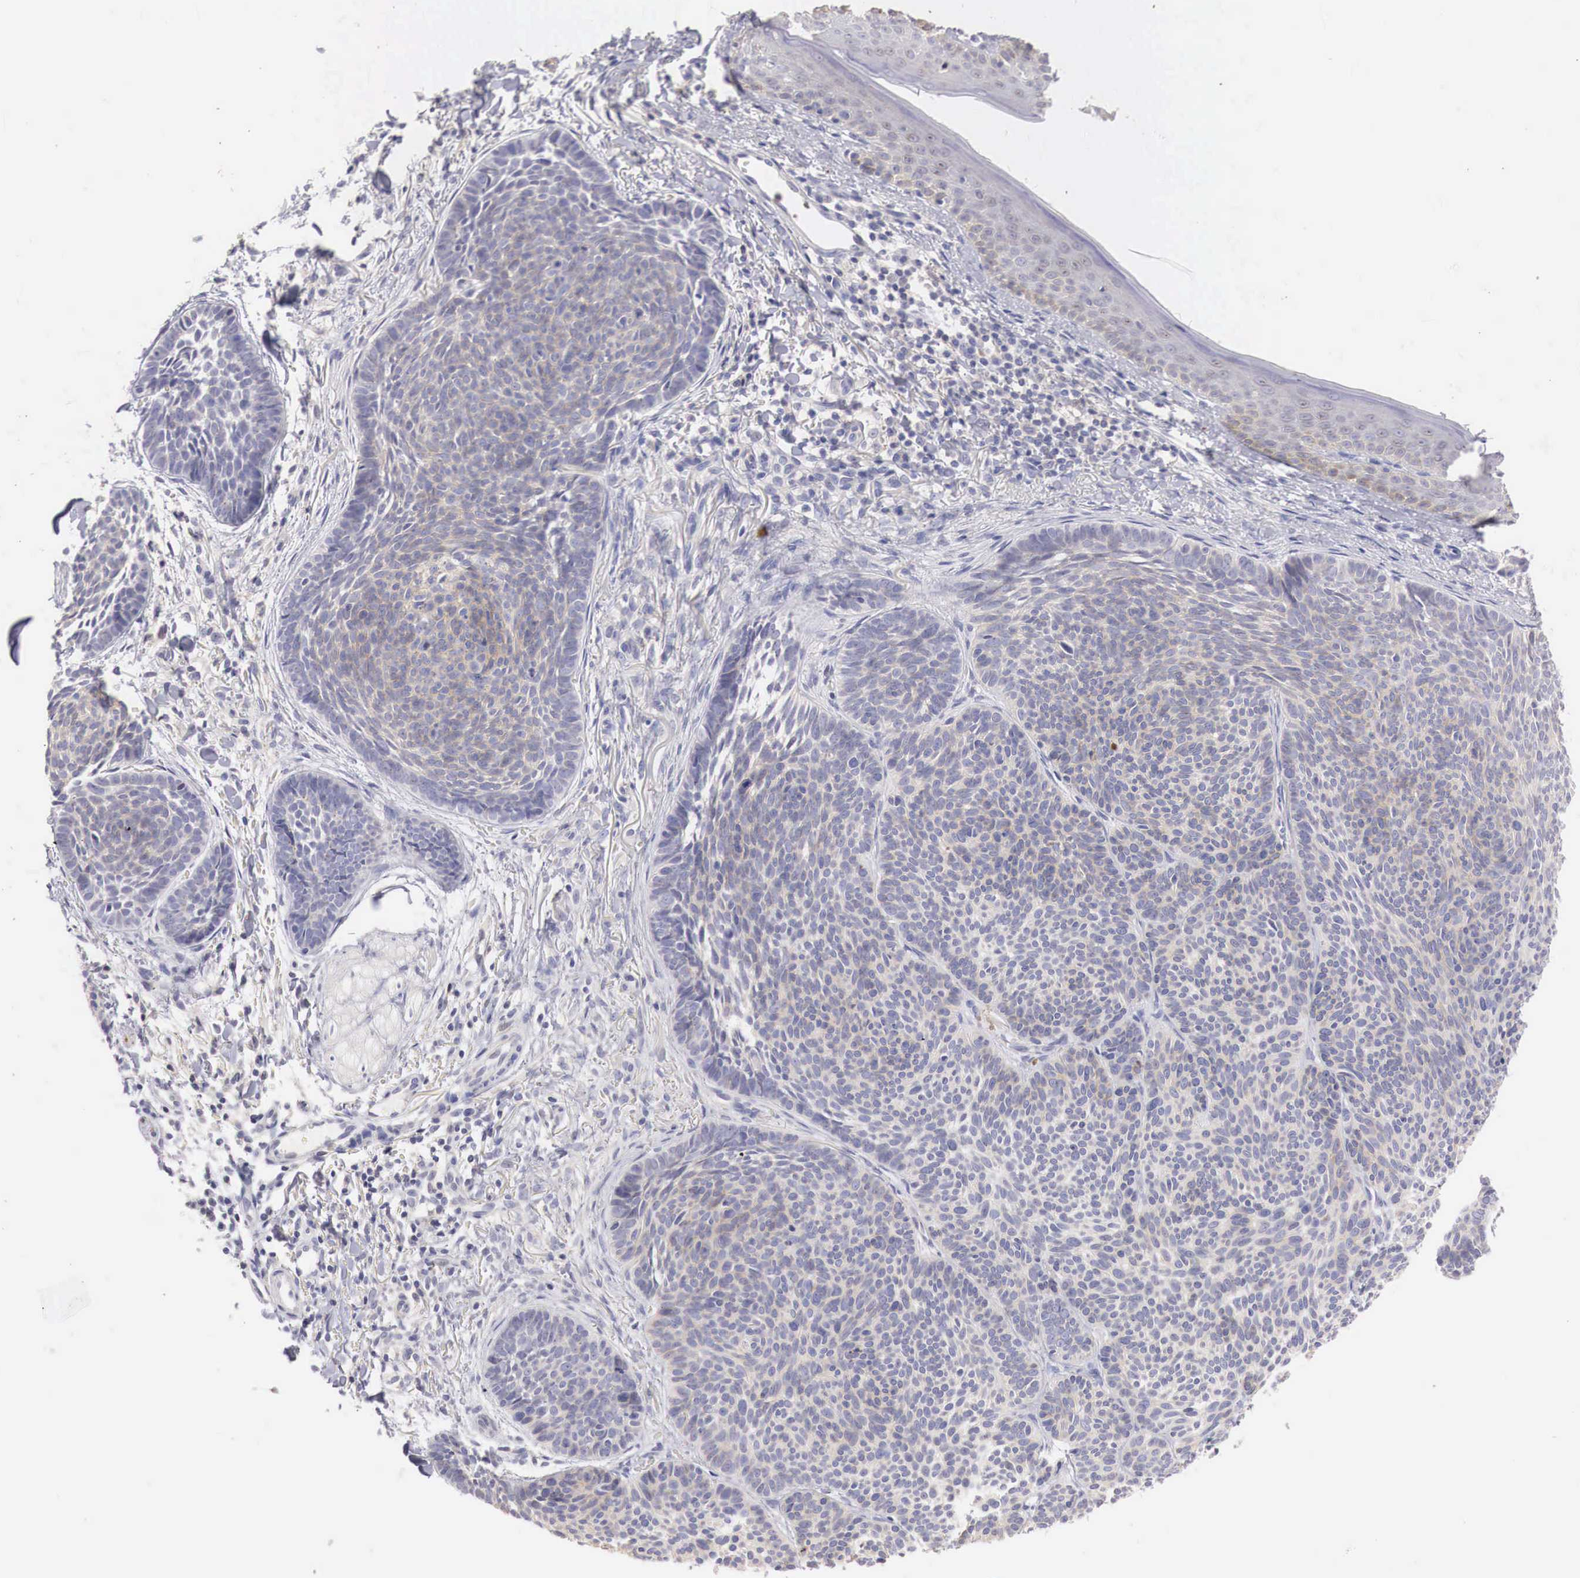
{"staining": {"intensity": "negative", "quantity": "none", "location": "none"}, "tissue": "skin cancer", "cell_type": "Tumor cells", "image_type": "cancer", "snomed": [{"axis": "morphology", "description": "Basal cell carcinoma"}, {"axis": "topography", "description": "Skin"}], "caption": "There is no significant positivity in tumor cells of basal cell carcinoma (skin).", "gene": "TRIM13", "patient": {"sex": "female", "age": 62}}